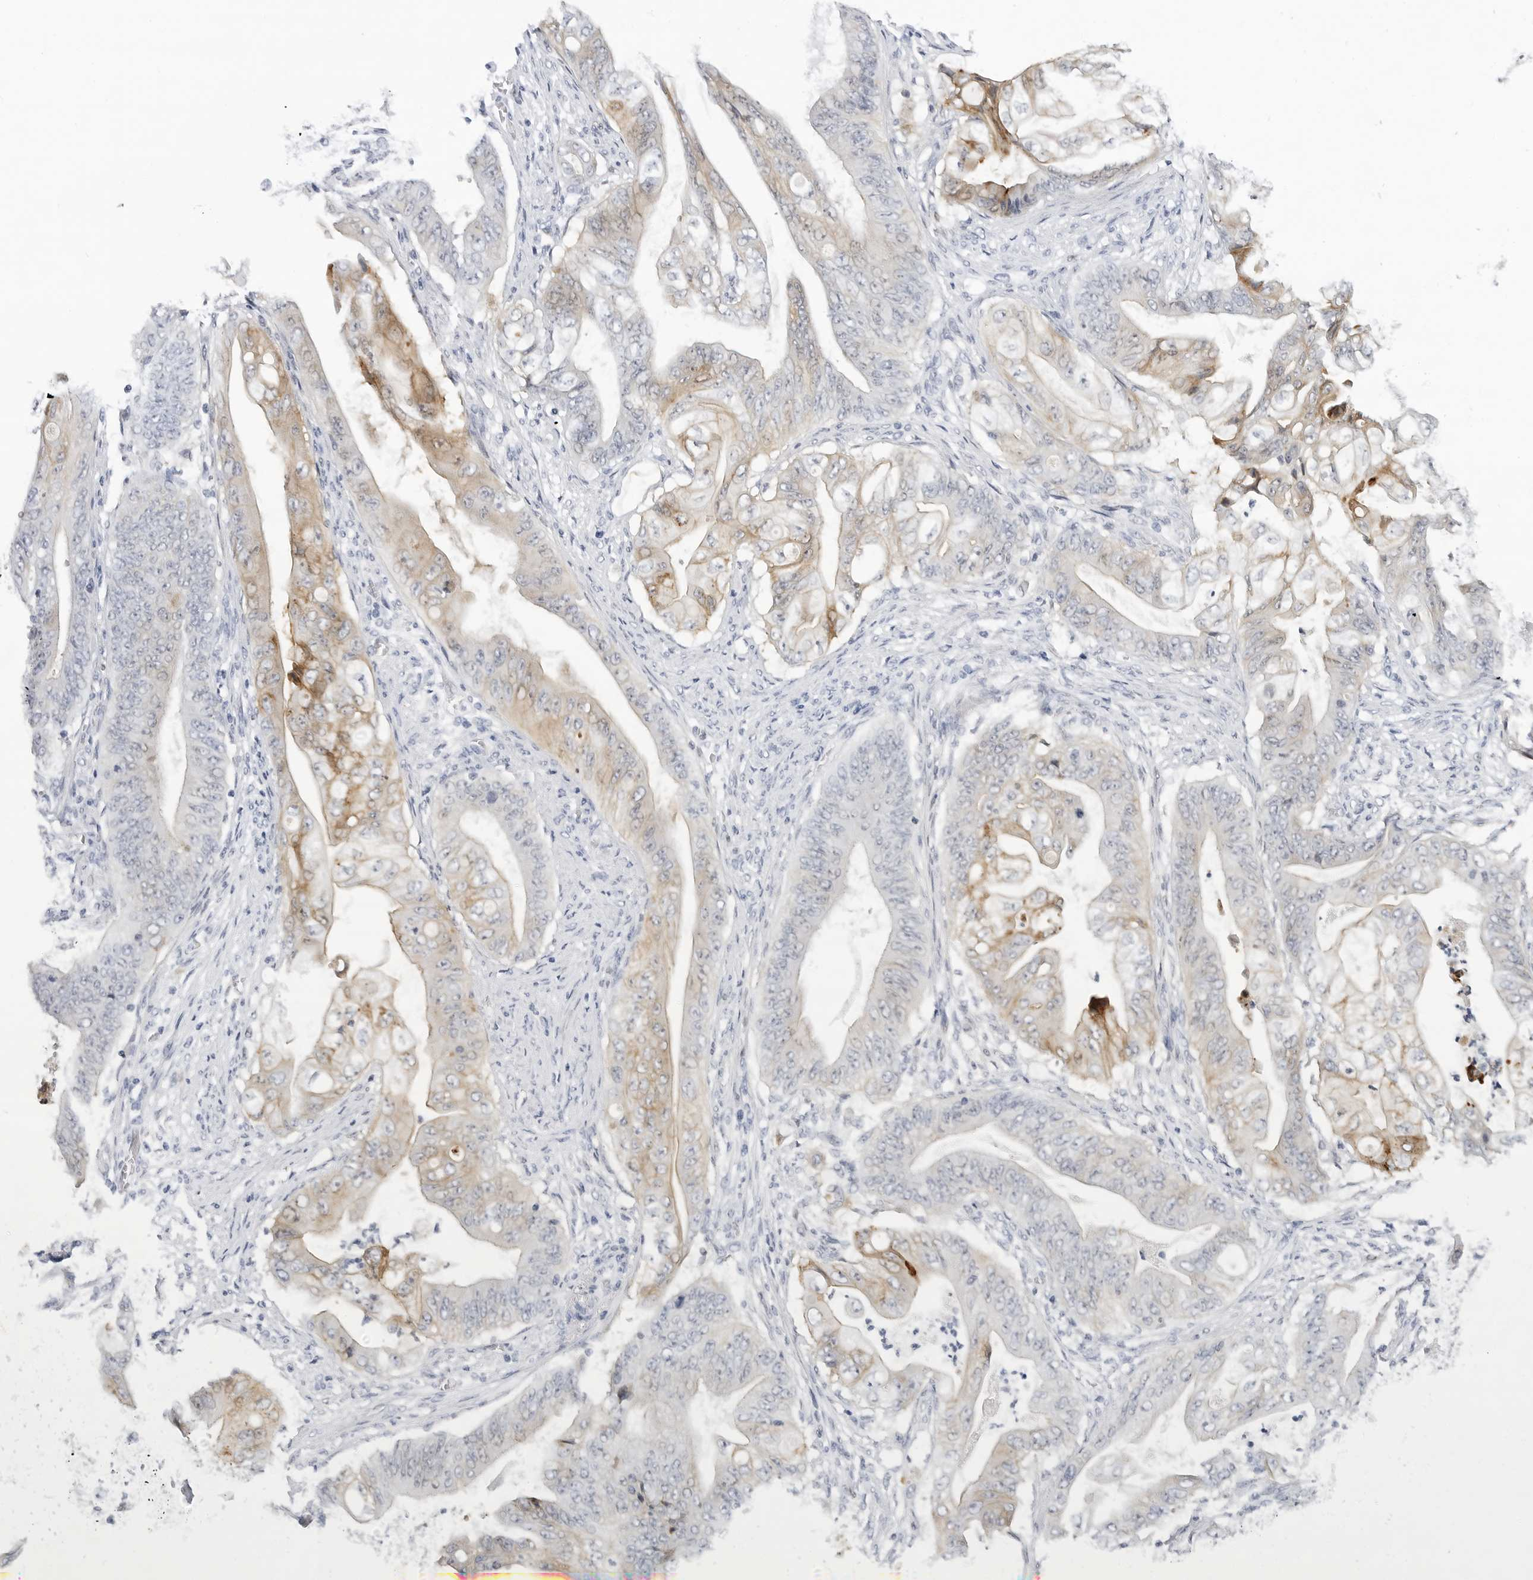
{"staining": {"intensity": "weak", "quantity": "25%-75%", "location": "cytoplasmic/membranous"}, "tissue": "stomach cancer", "cell_type": "Tumor cells", "image_type": "cancer", "snomed": [{"axis": "morphology", "description": "Adenocarcinoma, NOS"}, {"axis": "topography", "description": "Stomach"}], "caption": "This micrograph displays stomach adenocarcinoma stained with immunohistochemistry (IHC) to label a protein in brown. The cytoplasmic/membranous of tumor cells show weak positivity for the protein. Nuclei are counter-stained blue.", "gene": "SLC19A1", "patient": {"sex": "female", "age": 73}}